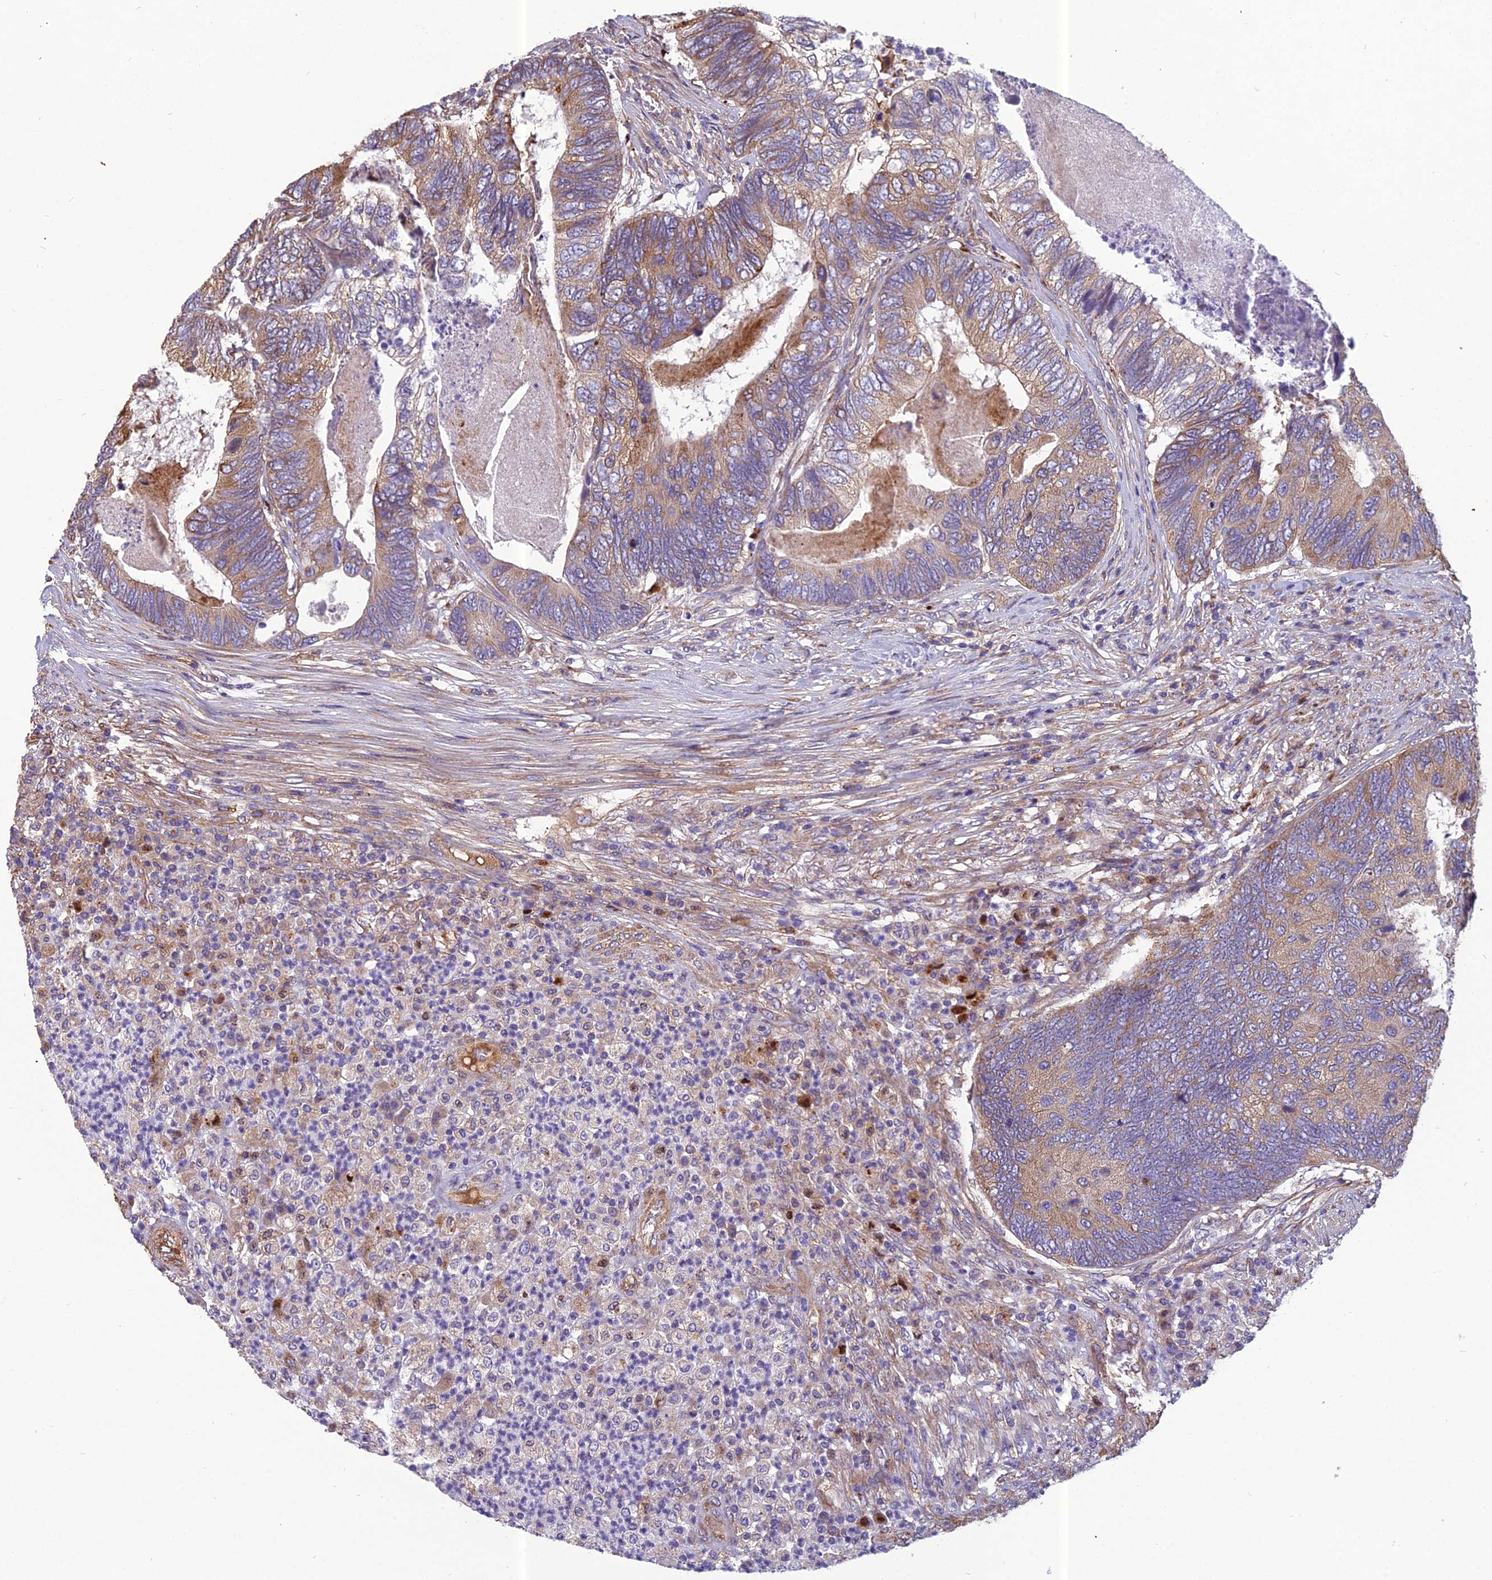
{"staining": {"intensity": "moderate", "quantity": "25%-75%", "location": "cytoplasmic/membranous"}, "tissue": "colorectal cancer", "cell_type": "Tumor cells", "image_type": "cancer", "snomed": [{"axis": "morphology", "description": "Adenocarcinoma, NOS"}, {"axis": "topography", "description": "Colon"}], "caption": "An image of human colorectal adenocarcinoma stained for a protein reveals moderate cytoplasmic/membranous brown staining in tumor cells.", "gene": "SPDL1", "patient": {"sex": "female", "age": 67}}